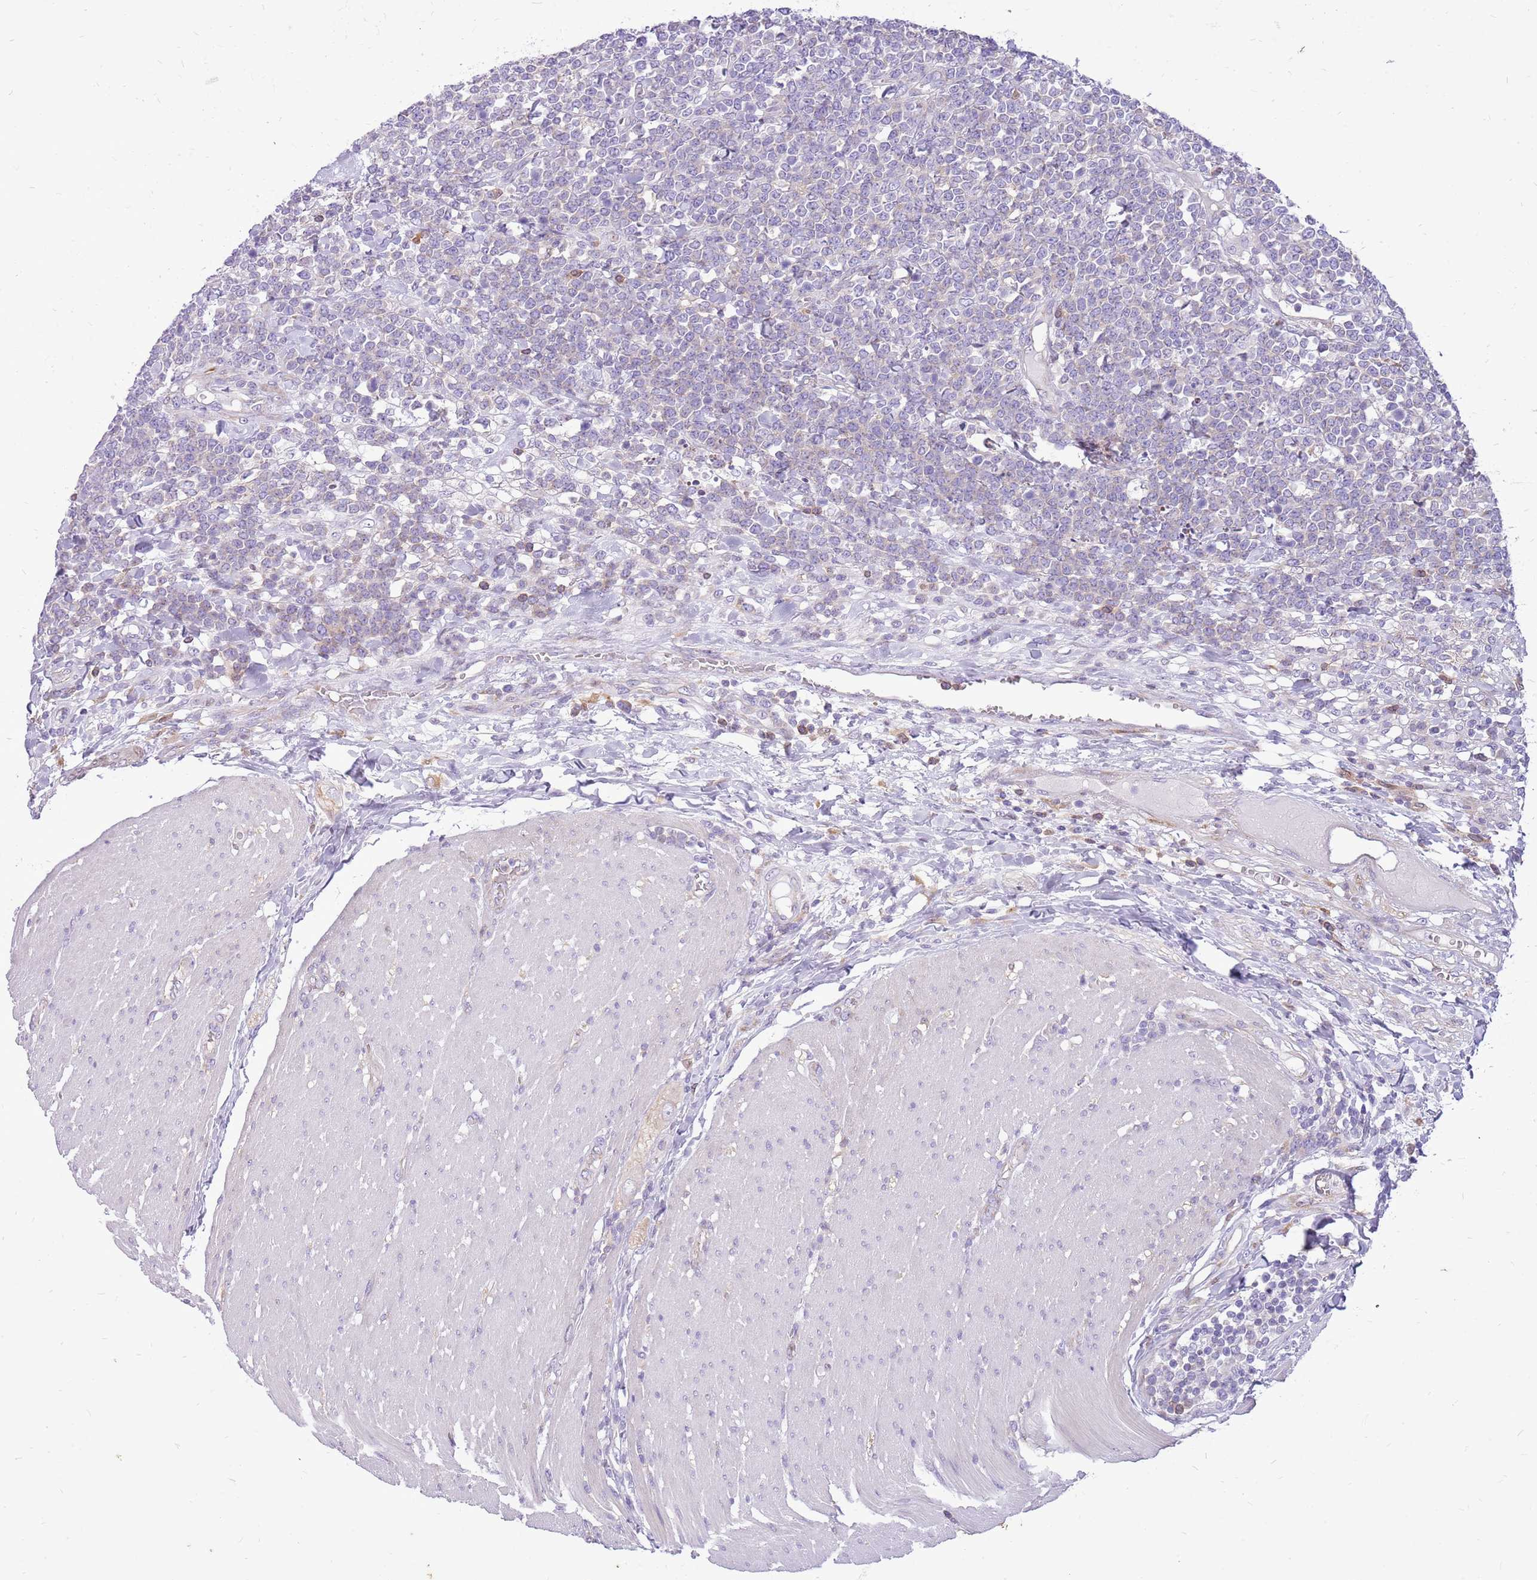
{"staining": {"intensity": "negative", "quantity": "none", "location": "none"}, "tissue": "lymphoma", "cell_type": "Tumor cells", "image_type": "cancer", "snomed": [{"axis": "morphology", "description": "Malignant lymphoma, non-Hodgkin's type, High grade"}, {"axis": "topography", "description": "Small intestine"}], "caption": "Lymphoma was stained to show a protein in brown. There is no significant staining in tumor cells. The staining was performed using DAB to visualize the protein expression in brown, while the nuclei were stained in blue with hematoxylin (Magnification: 20x).", "gene": "WDR90", "patient": {"sex": "male", "age": 8}}